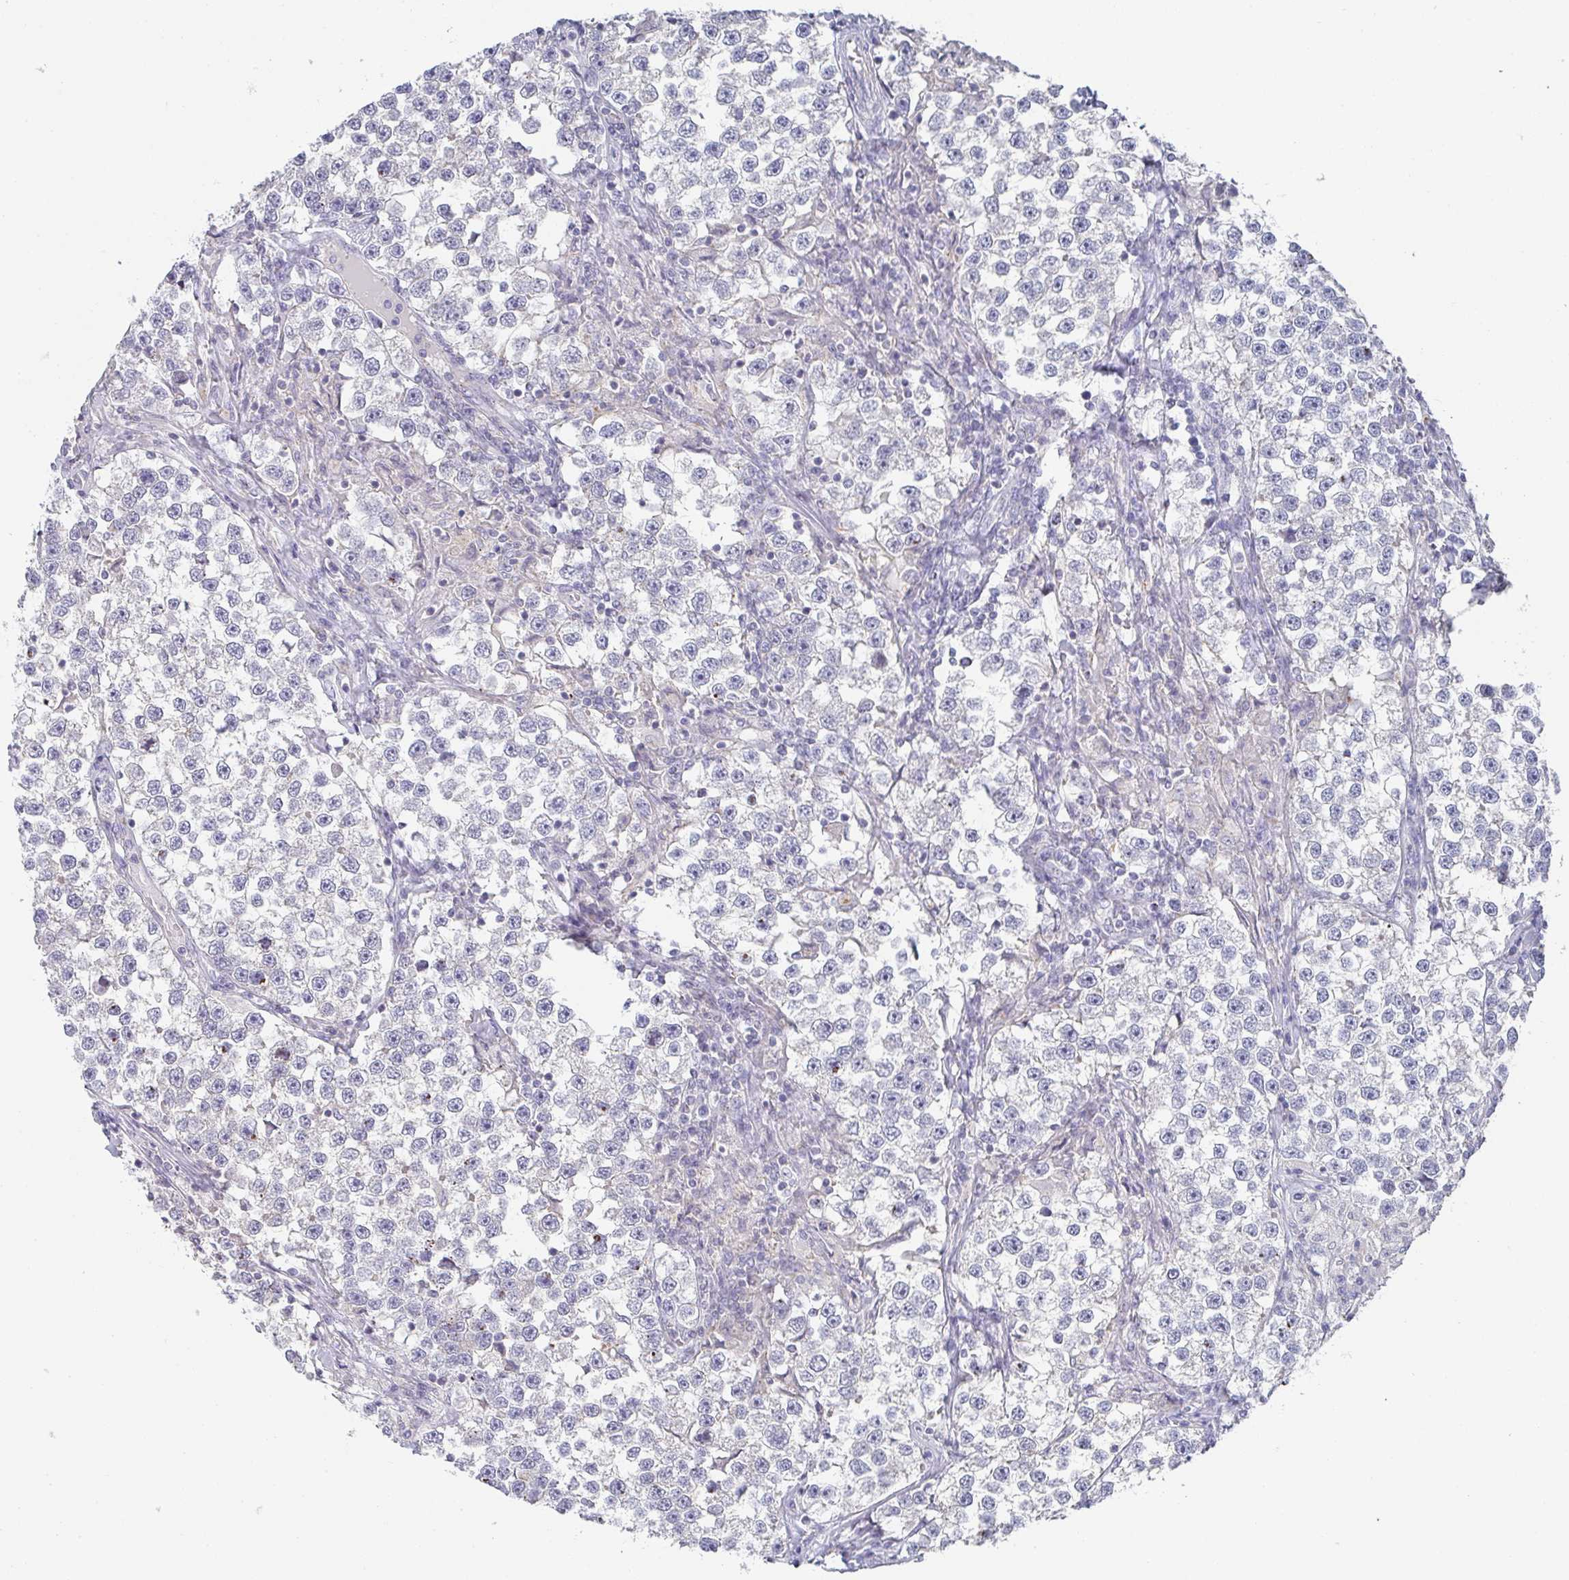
{"staining": {"intensity": "negative", "quantity": "none", "location": "none"}, "tissue": "testis cancer", "cell_type": "Tumor cells", "image_type": "cancer", "snomed": [{"axis": "morphology", "description": "Seminoma, NOS"}, {"axis": "topography", "description": "Testis"}], "caption": "IHC of human testis cancer (seminoma) displays no staining in tumor cells. Nuclei are stained in blue.", "gene": "CHMP5", "patient": {"sex": "male", "age": 46}}